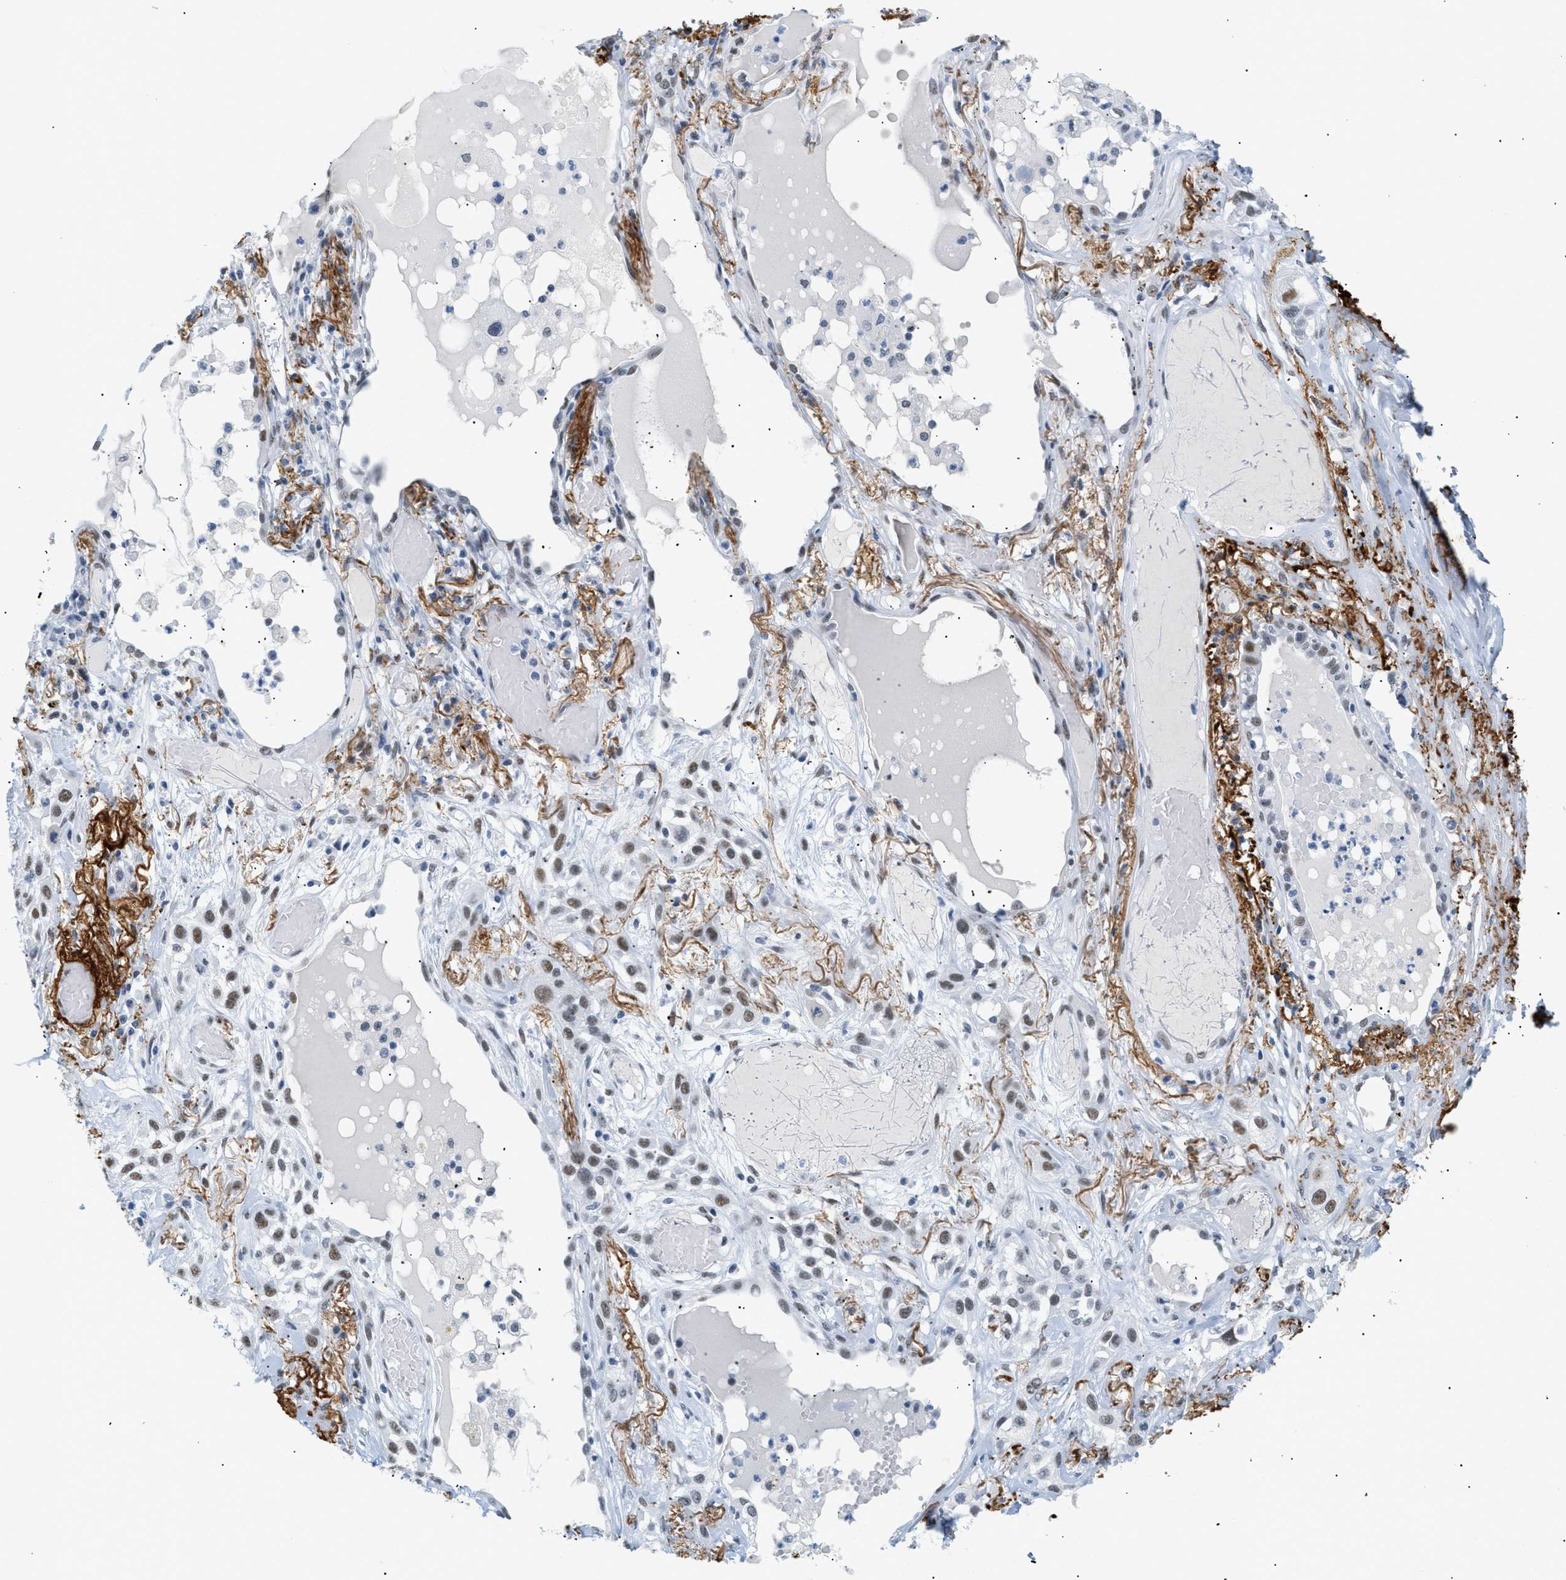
{"staining": {"intensity": "weak", "quantity": "25%-75%", "location": "nuclear"}, "tissue": "lung cancer", "cell_type": "Tumor cells", "image_type": "cancer", "snomed": [{"axis": "morphology", "description": "Squamous cell carcinoma, NOS"}, {"axis": "topography", "description": "Lung"}], "caption": "Lung squamous cell carcinoma was stained to show a protein in brown. There is low levels of weak nuclear staining in approximately 25%-75% of tumor cells.", "gene": "ELN", "patient": {"sex": "male", "age": 71}}